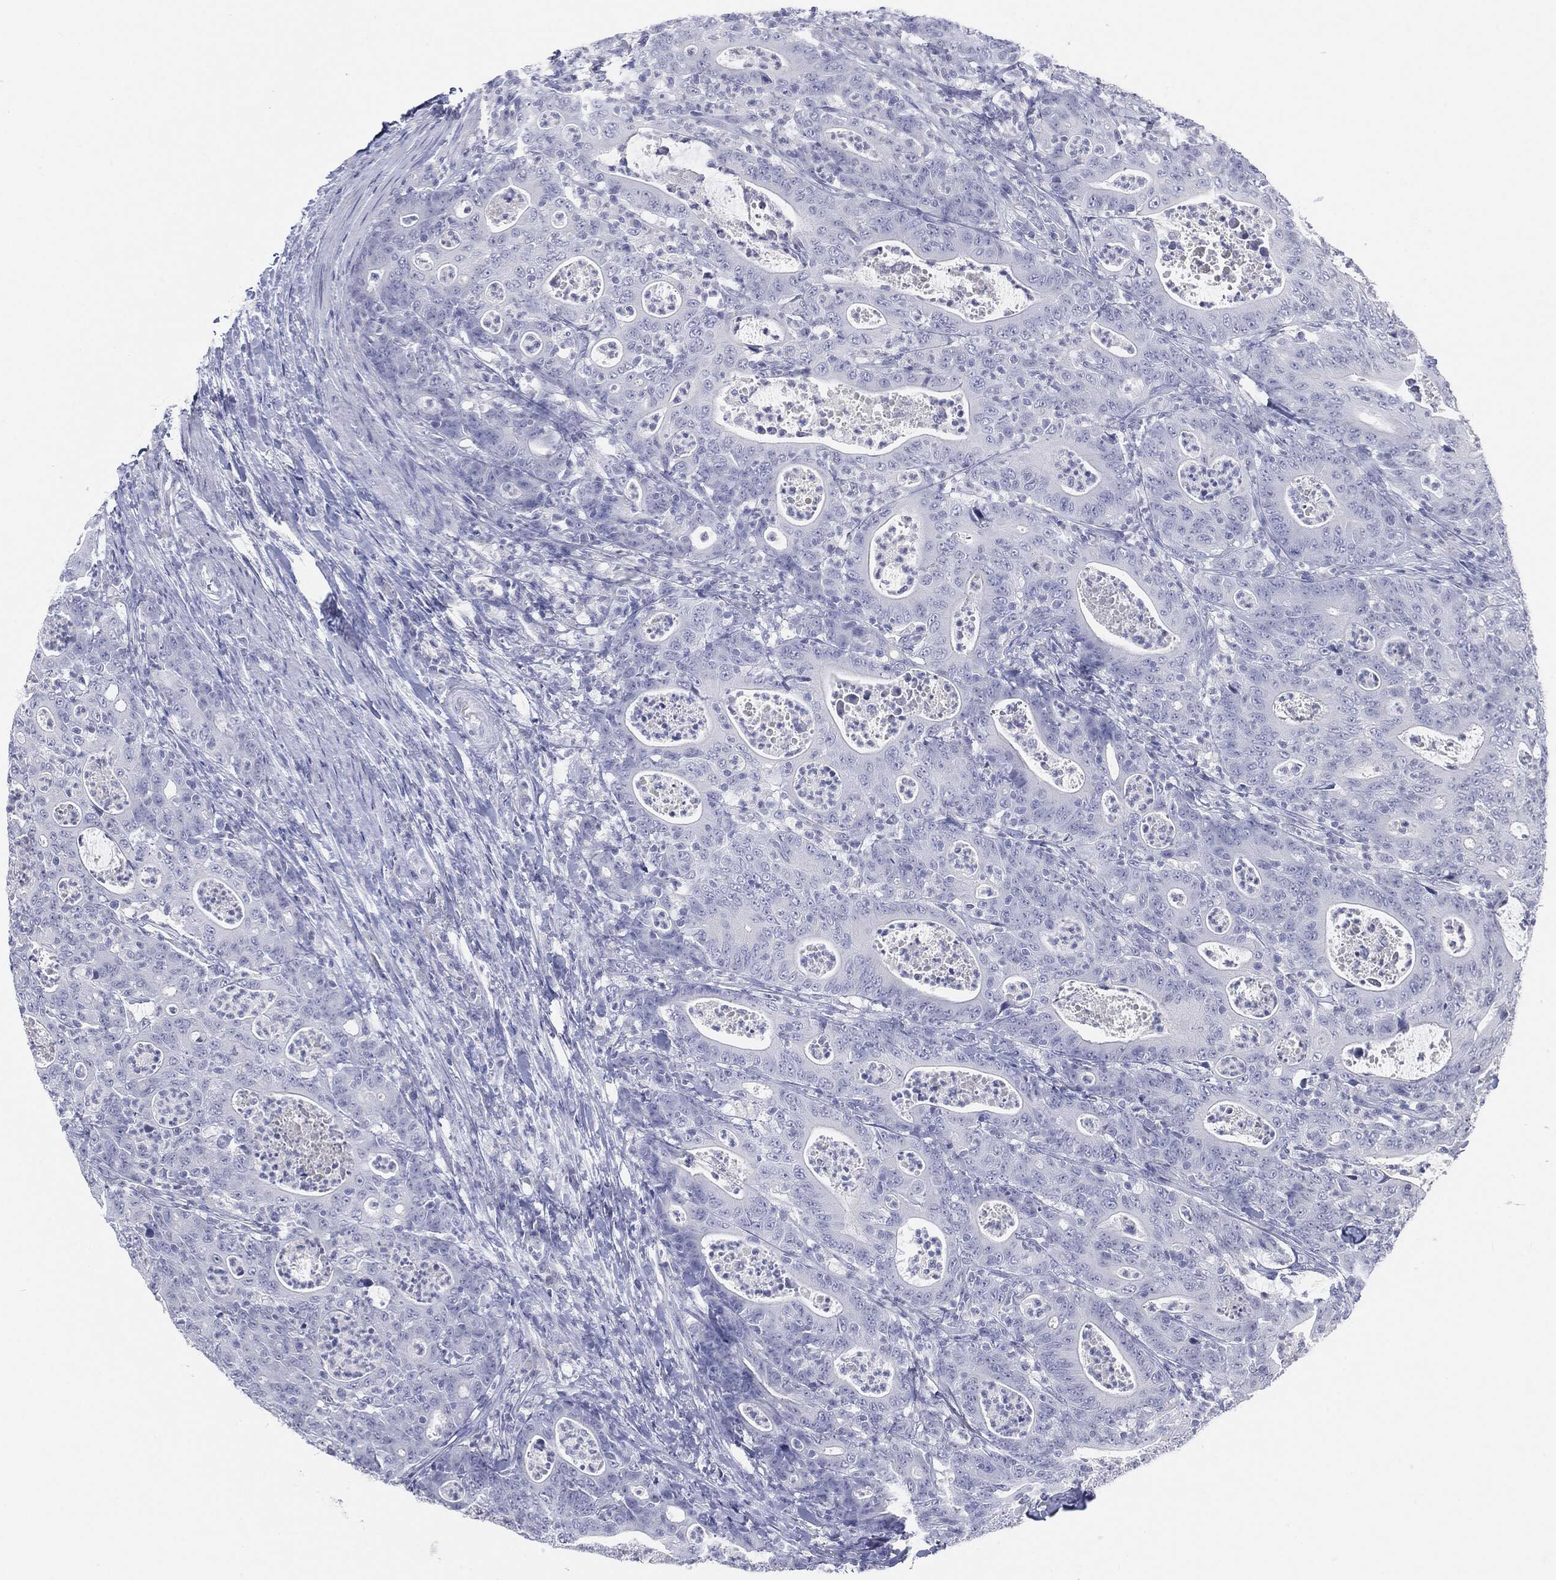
{"staining": {"intensity": "negative", "quantity": "none", "location": "none"}, "tissue": "colorectal cancer", "cell_type": "Tumor cells", "image_type": "cancer", "snomed": [{"axis": "morphology", "description": "Adenocarcinoma, NOS"}, {"axis": "topography", "description": "Colon"}], "caption": "Protein analysis of adenocarcinoma (colorectal) reveals no significant positivity in tumor cells.", "gene": "CGB1", "patient": {"sex": "male", "age": 70}}